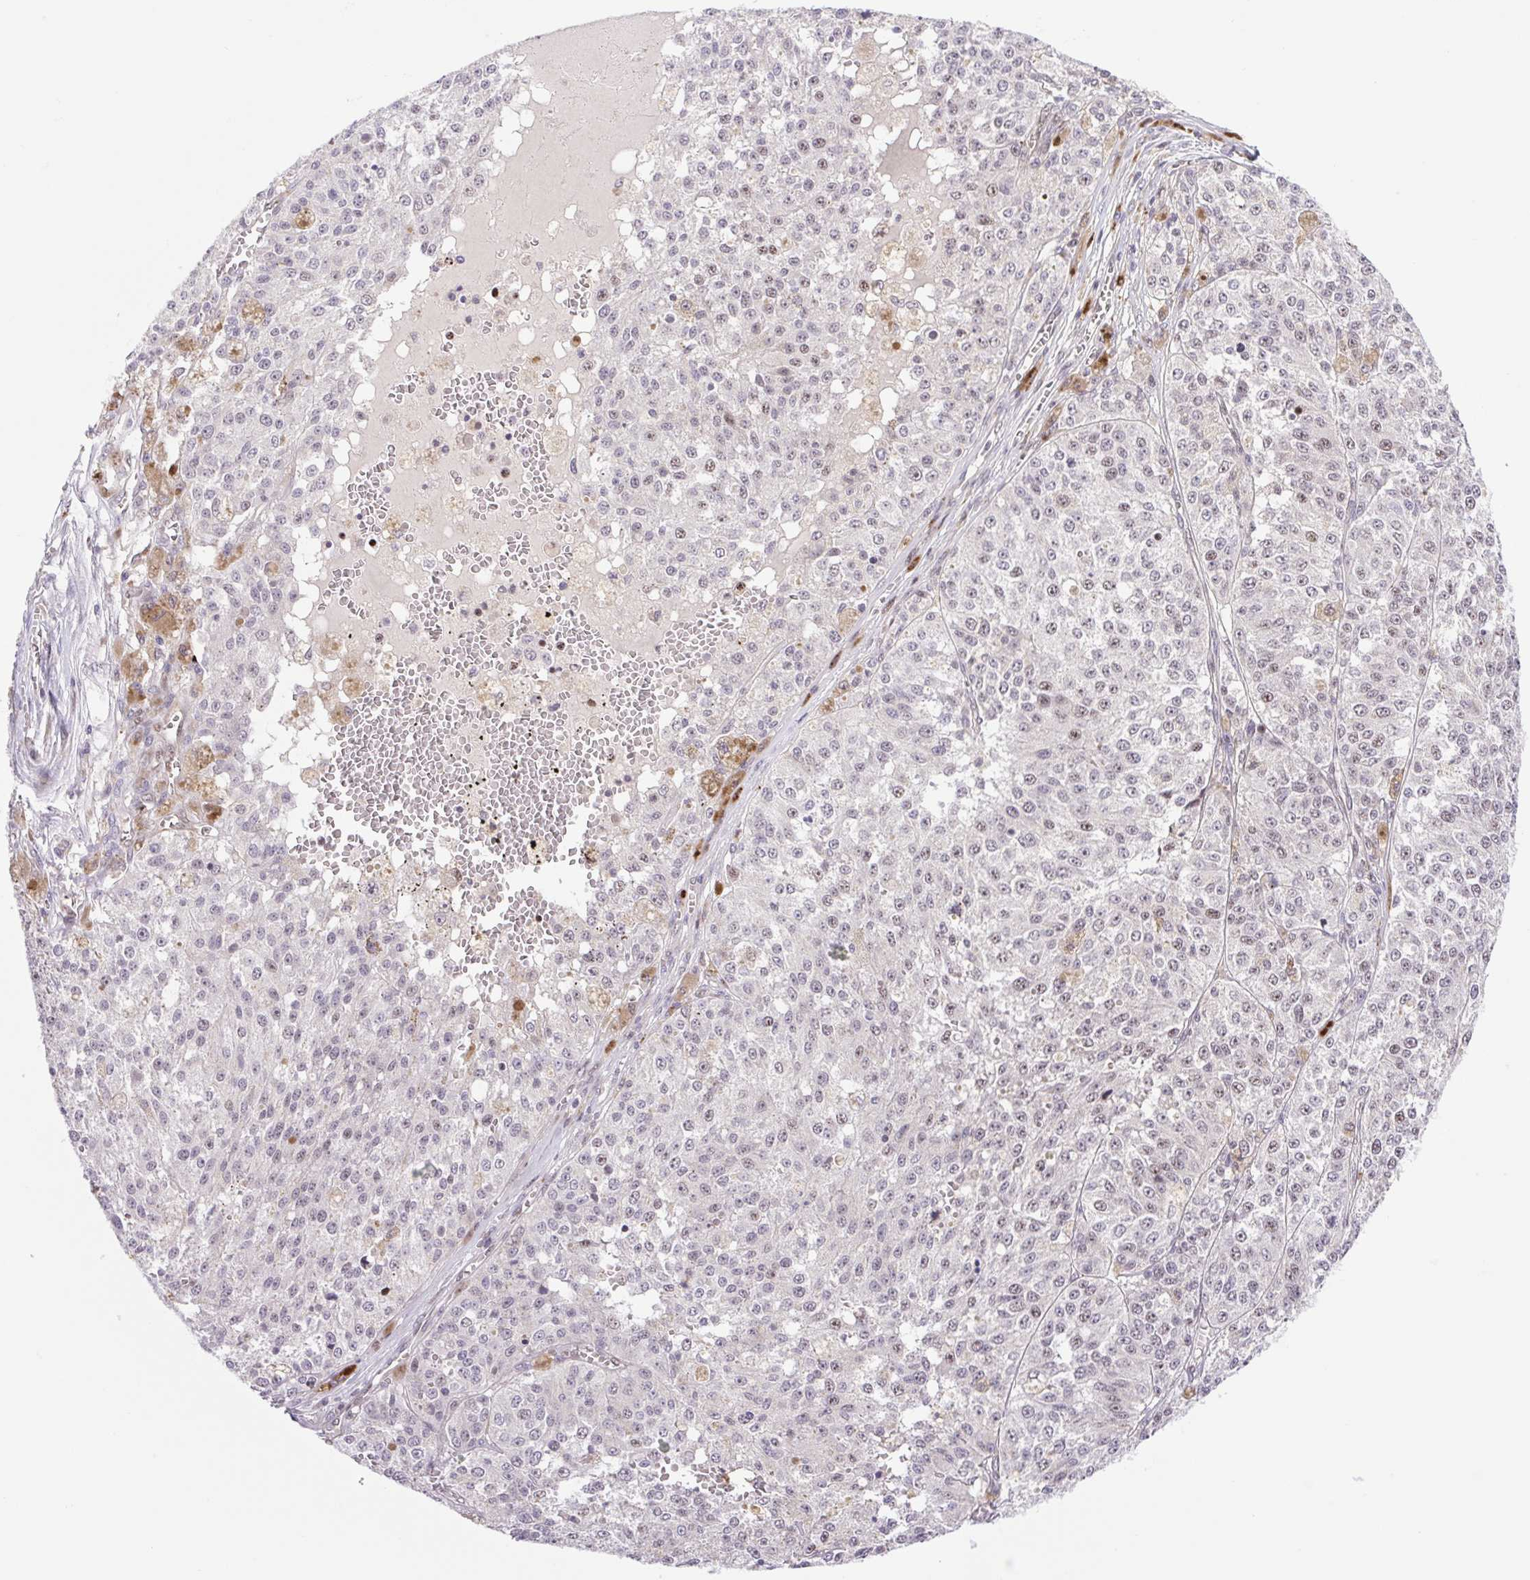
{"staining": {"intensity": "weak", "quantity": "<25%", "location": "nuclear"}, "tissue": "melanoma", "cell_type": "Tumor cells", "image_type": "cancer", "snomed": [{"axis": "morphology", "description": "Malignant melanoma, Metastatic site"}, {"axis": "topography", "description": "Lymph node"}], "caption": "Immunohistochemistry (IHC) image of neoplastic tissue: human melanoma stained with DAB (3,3'-diaminobenzidine) displays no significant protein positivity in tumor cells. The staining was performed using DAB to visualize the protein expression in brown, while the nuclei were stained in blue with hematoxylin (Magnification: 20x).", "gene": "ERG", "patient": {"sex": "female", "age": 64}}